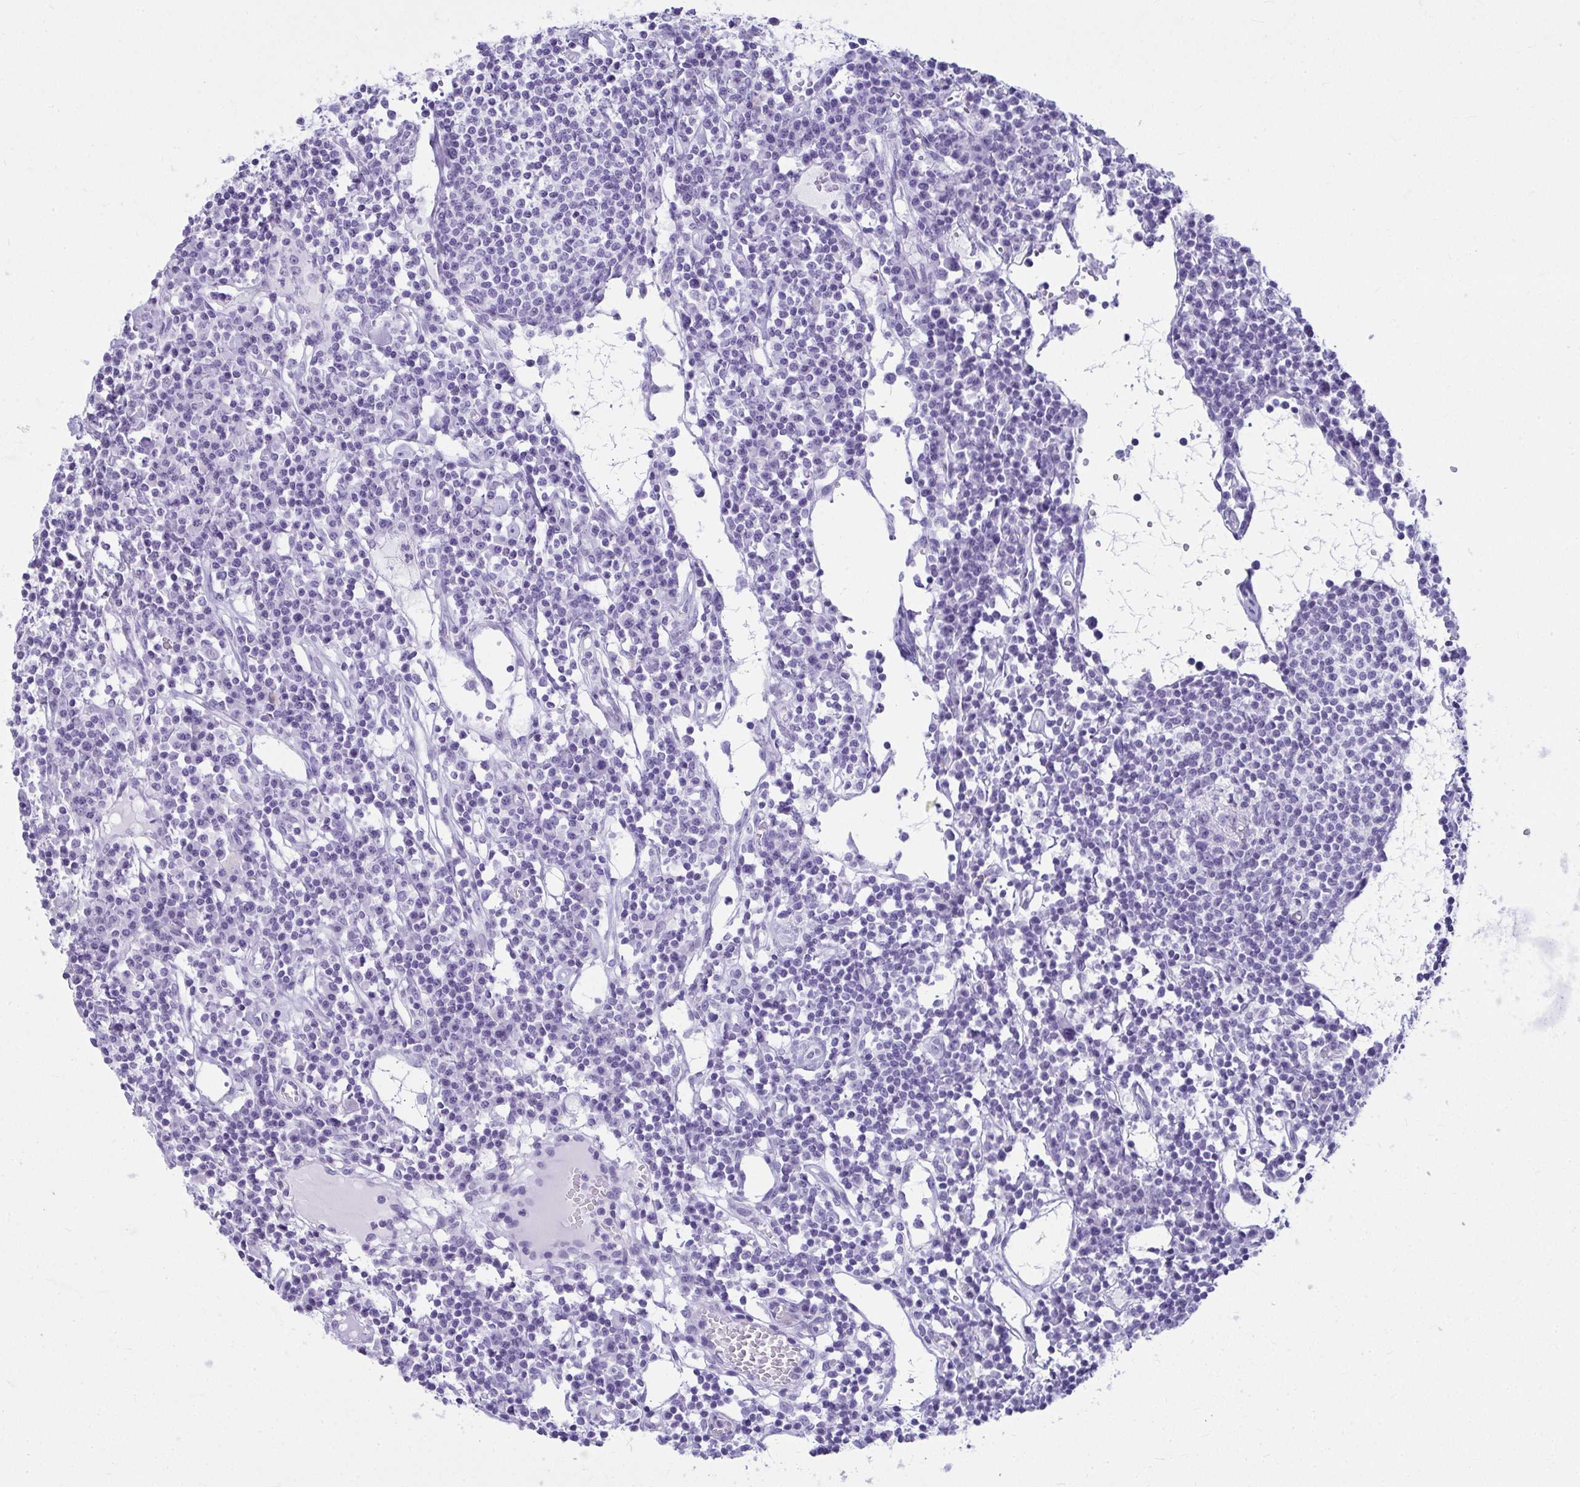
{"staining": {"intensity": "negative", "quantity": "none", "location": "none"}, "tissue": "lymph node", "cell_type": "Germinal center cells", "image_type": "normal", "snomed": [{"axis": "morphology", "description": "Normal tissue, NOS"}, {"axis": "topography", "description": "Lymph node"}], "caption": "Germinal center cells show no significant protein staining in normal lymph node. (DAB immunohistochemistry, high magnification).", "gene": "CLGN", "patient": {"sex": "female", "age": 78}}